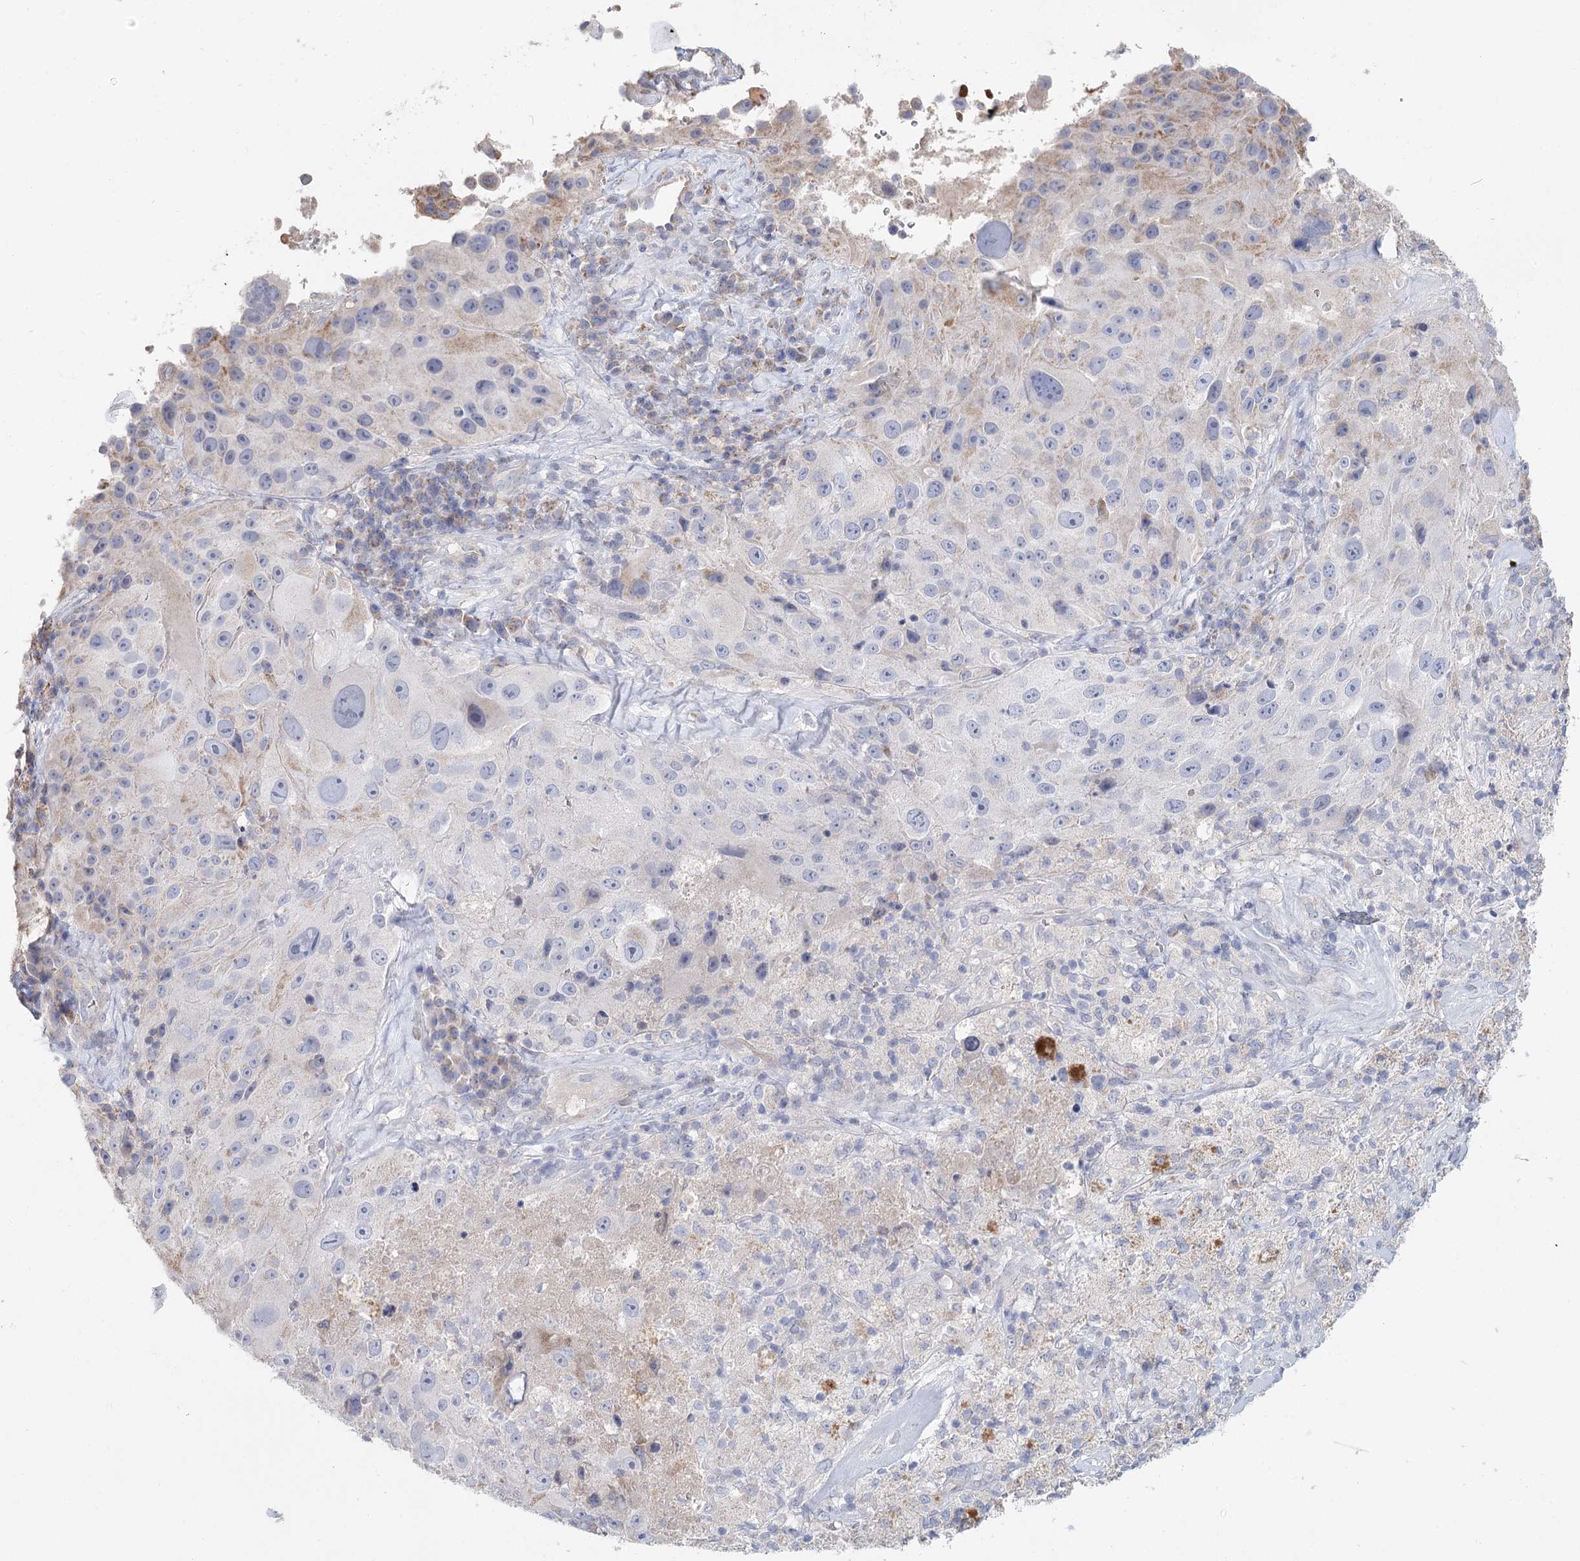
{"staining": {"intensity": "weak", "quantity": "<25%", "location": "cytoplasmic/membranous"}, "tissue": "melanoma", "cell_type": "Tumor cells", "image_type": "cancer", "snomed": [{"axis": "morphology", "description": "Malignant melanoma, Metastatic site"}, {"axis": "topography", "description": "Lymph node"}], "caption": "This is an immunohistochemistry image of malignant melanoma (metastatic site). There is no expression in tumor cells.", "gene": "ARHGAP44", "patient": {"sex": "male", "age": 62}}